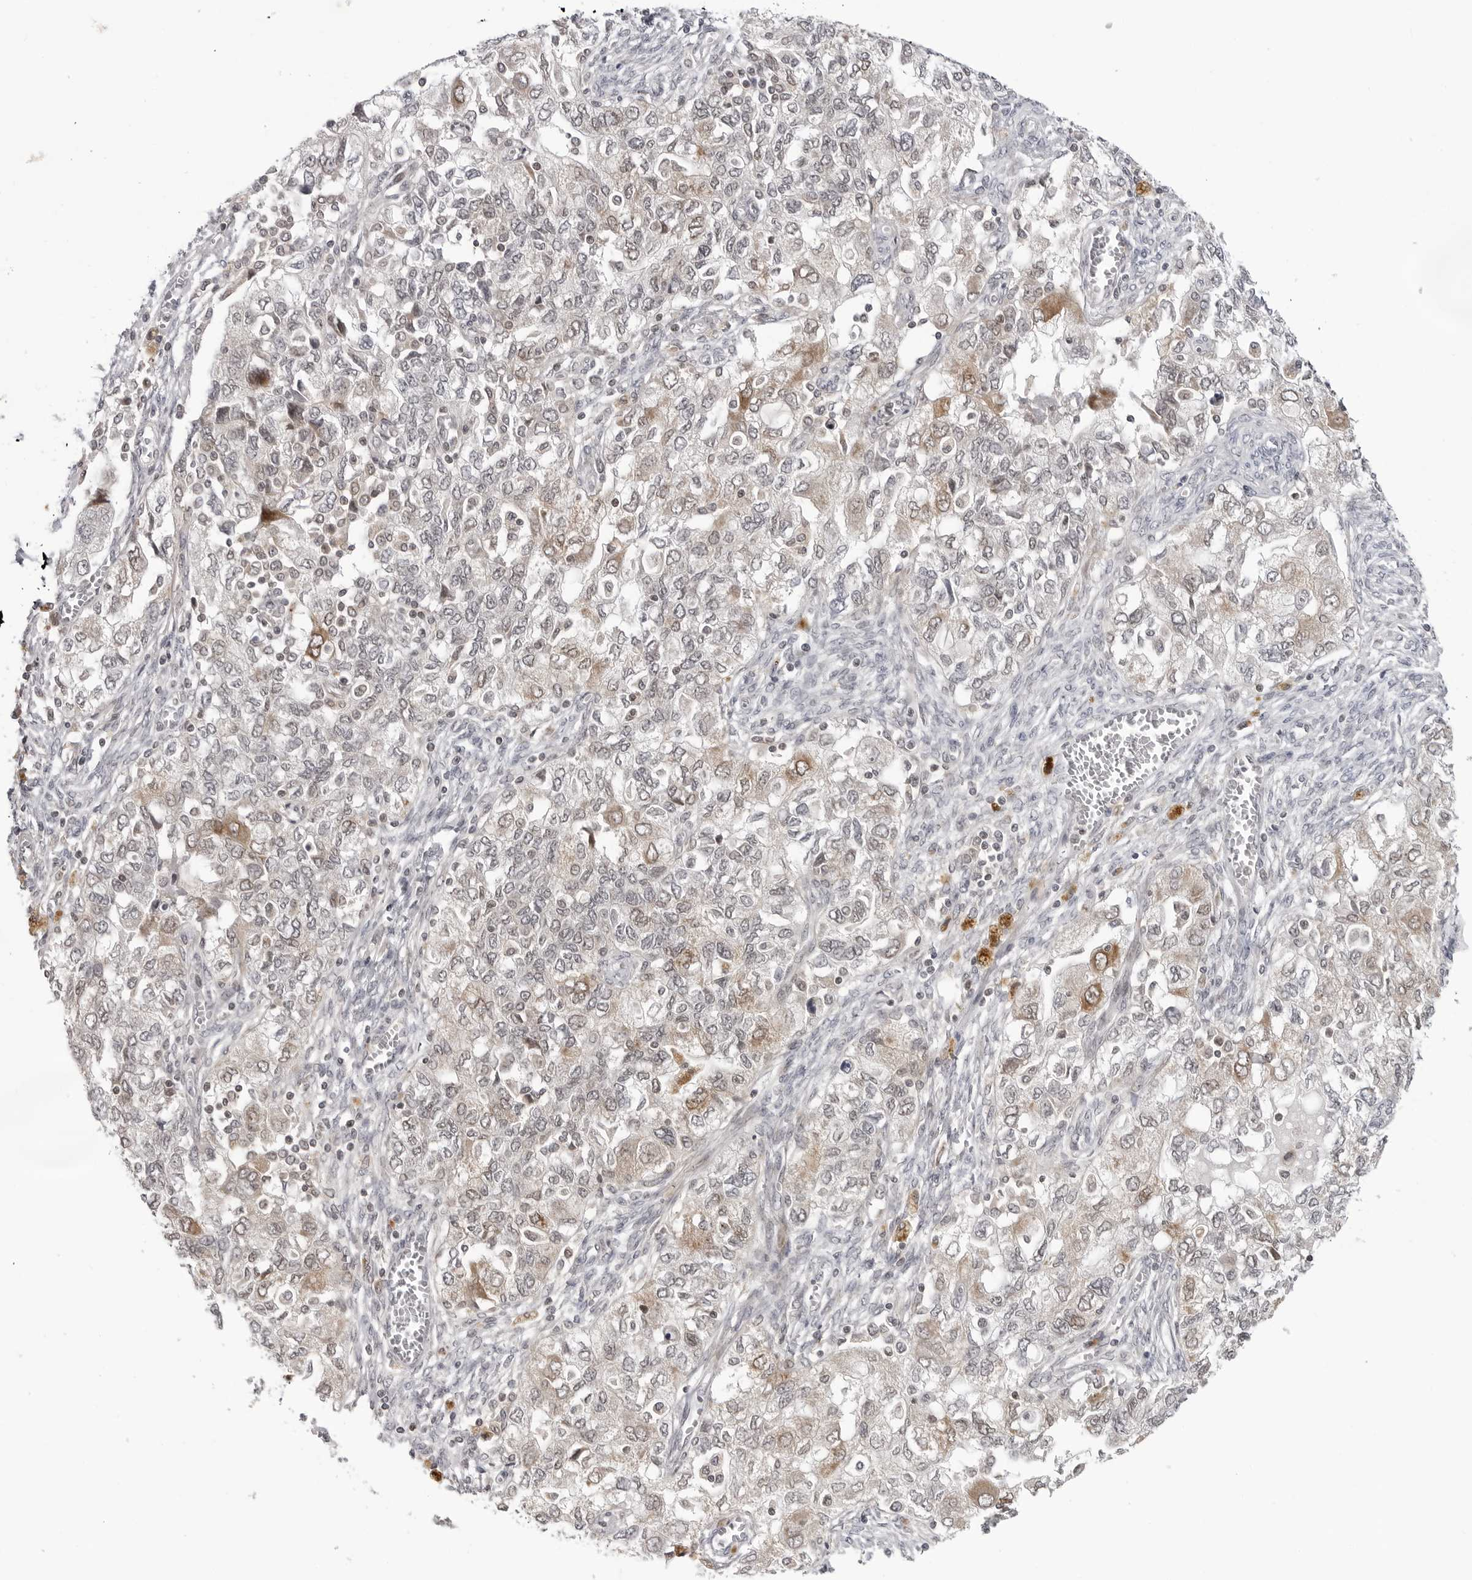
{"staining": {"intensity": "moderate", "quantity": "<25%", "location": "cytoplasmic/membranous"}, "tissue": "ovarian cancer", "cell_type": "Tumor cells", "image_type": "cancer", "snomed": [{"axis": "morphology", "description": "Carcinoma, NOS"}, {"axis": "morphology", "description": "Cystadenocarcinoma, serous, NOS"}, {"axis": "topography", "description": "Ovary"}], "caption": "This is an image of immunohistochemistry (IHC) staining of carcinoma (ovarian), which shows moderate staining in the cytoplasmic/membranous of tumor cells.", "gene": "ADAMTS5", "patient": {"sex": "female", "age": 69}}